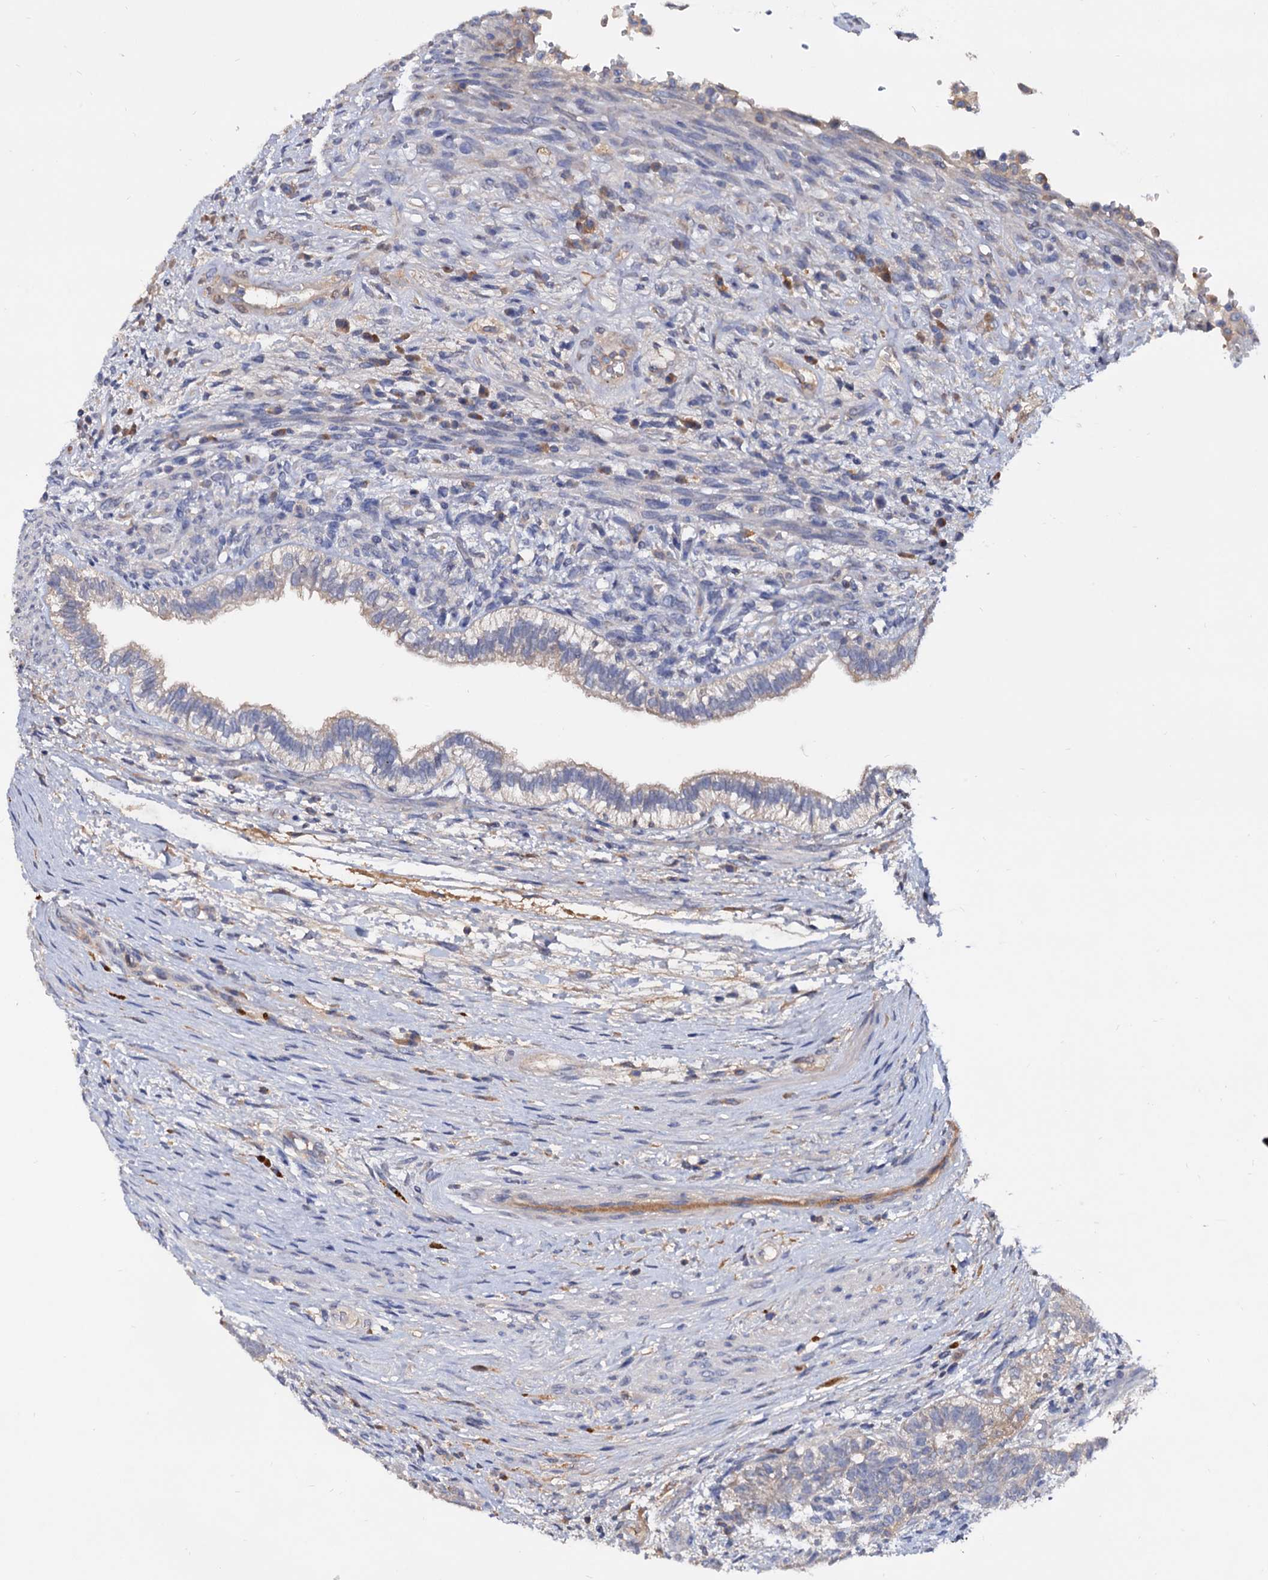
{"staining": {"intensity": "negative", "quantity": "none", "location": "none"}, "tissue": "testis cancer", "cell_type": "Tumor cells", "image_type": "cancer", "snomed": [{"axis": "morphology", "description": "Carcinoma, Embryonal, NOS"}, {"axis": "topography", "description": "Testis"}], "caption": "Immunohistochemistry of testis cancer (embryonal carcinoma) displays no positivity in tumor cells. Nuclei are stained in blue.", "gene": "NPAS4", "patient": {"sex": "male", "age": 26}}